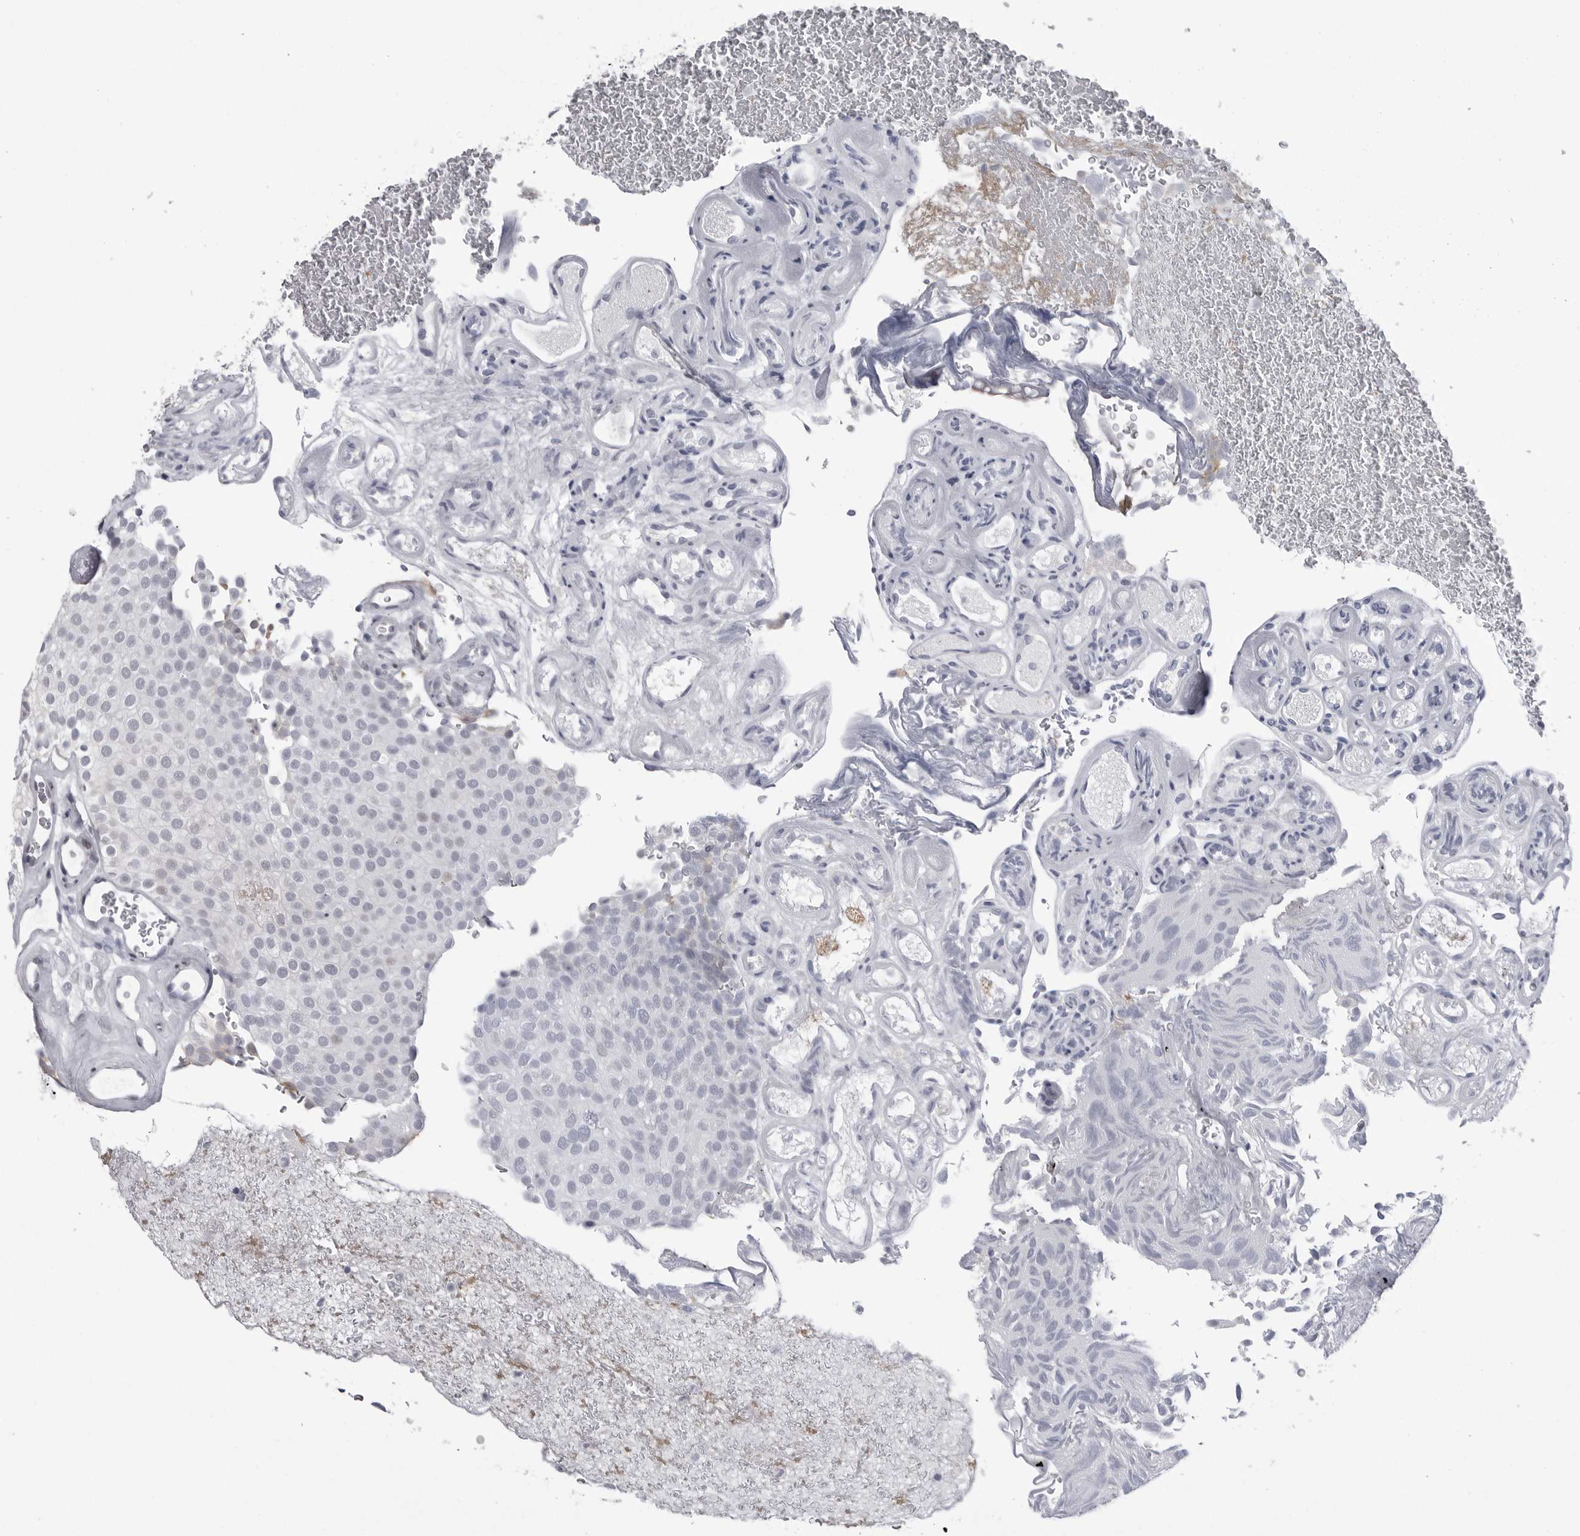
{"staining": {"intensity": "negative", "quantity": "none", "location": "none"}, "tissue": "urothelial cancer", "cell_type": "Tumor cells", "image_type": "cancer", "snomed": [{"axis": "morphology", "description": "Urothelial carcinoma, Low grade"}, {"axis": "topography", "description": "Urinary bladder"}], "caption": "Histopathology image shows no significant protein expression in tumor cells of urothelial cancer.", "gene": "PNPO", "patient": {"sex": "male", "age": 78}}